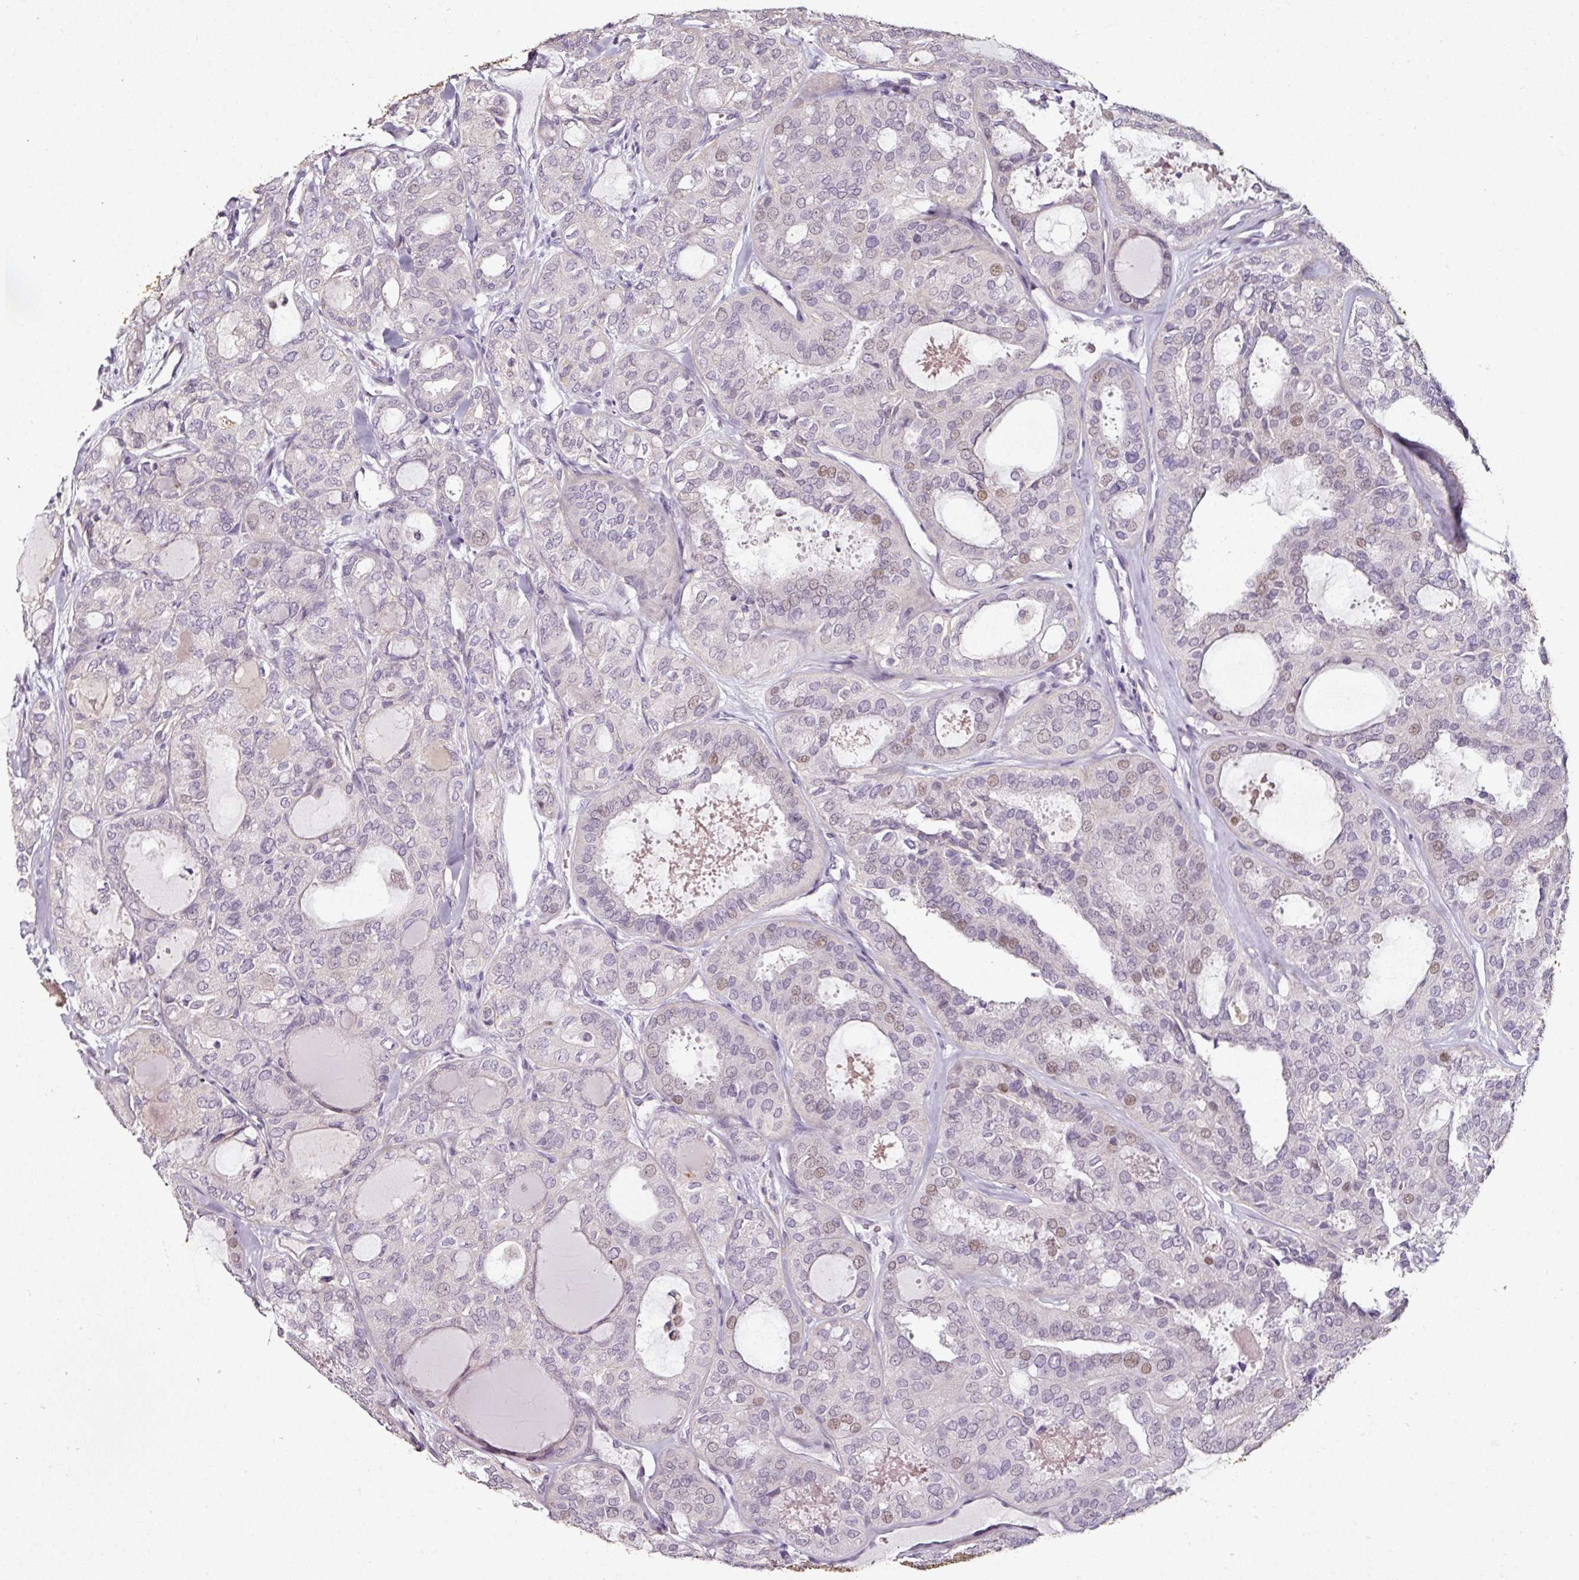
{"staining": {"intensity": "weak", "quantity": "<25%", "location": "nuclear"}, "tissue": "thyroid cancer", "cell_type": "Tumor cells", "image_type": "cancer", "snomed": [{"axis": "morphology", "description": "Follicular adenoma carcinoma, NOS"}, {"axis": "topography", "description": "Thyroid gland"}], "caption": "A high-resolution photomicrograph shows immunohistochemistry staining of follicular adenoma carcinoma (thyroid), which exhibits no significant staining in tumor cells.", "gene": "CAP2", "patient": {"sex": "male", "age": 75}}